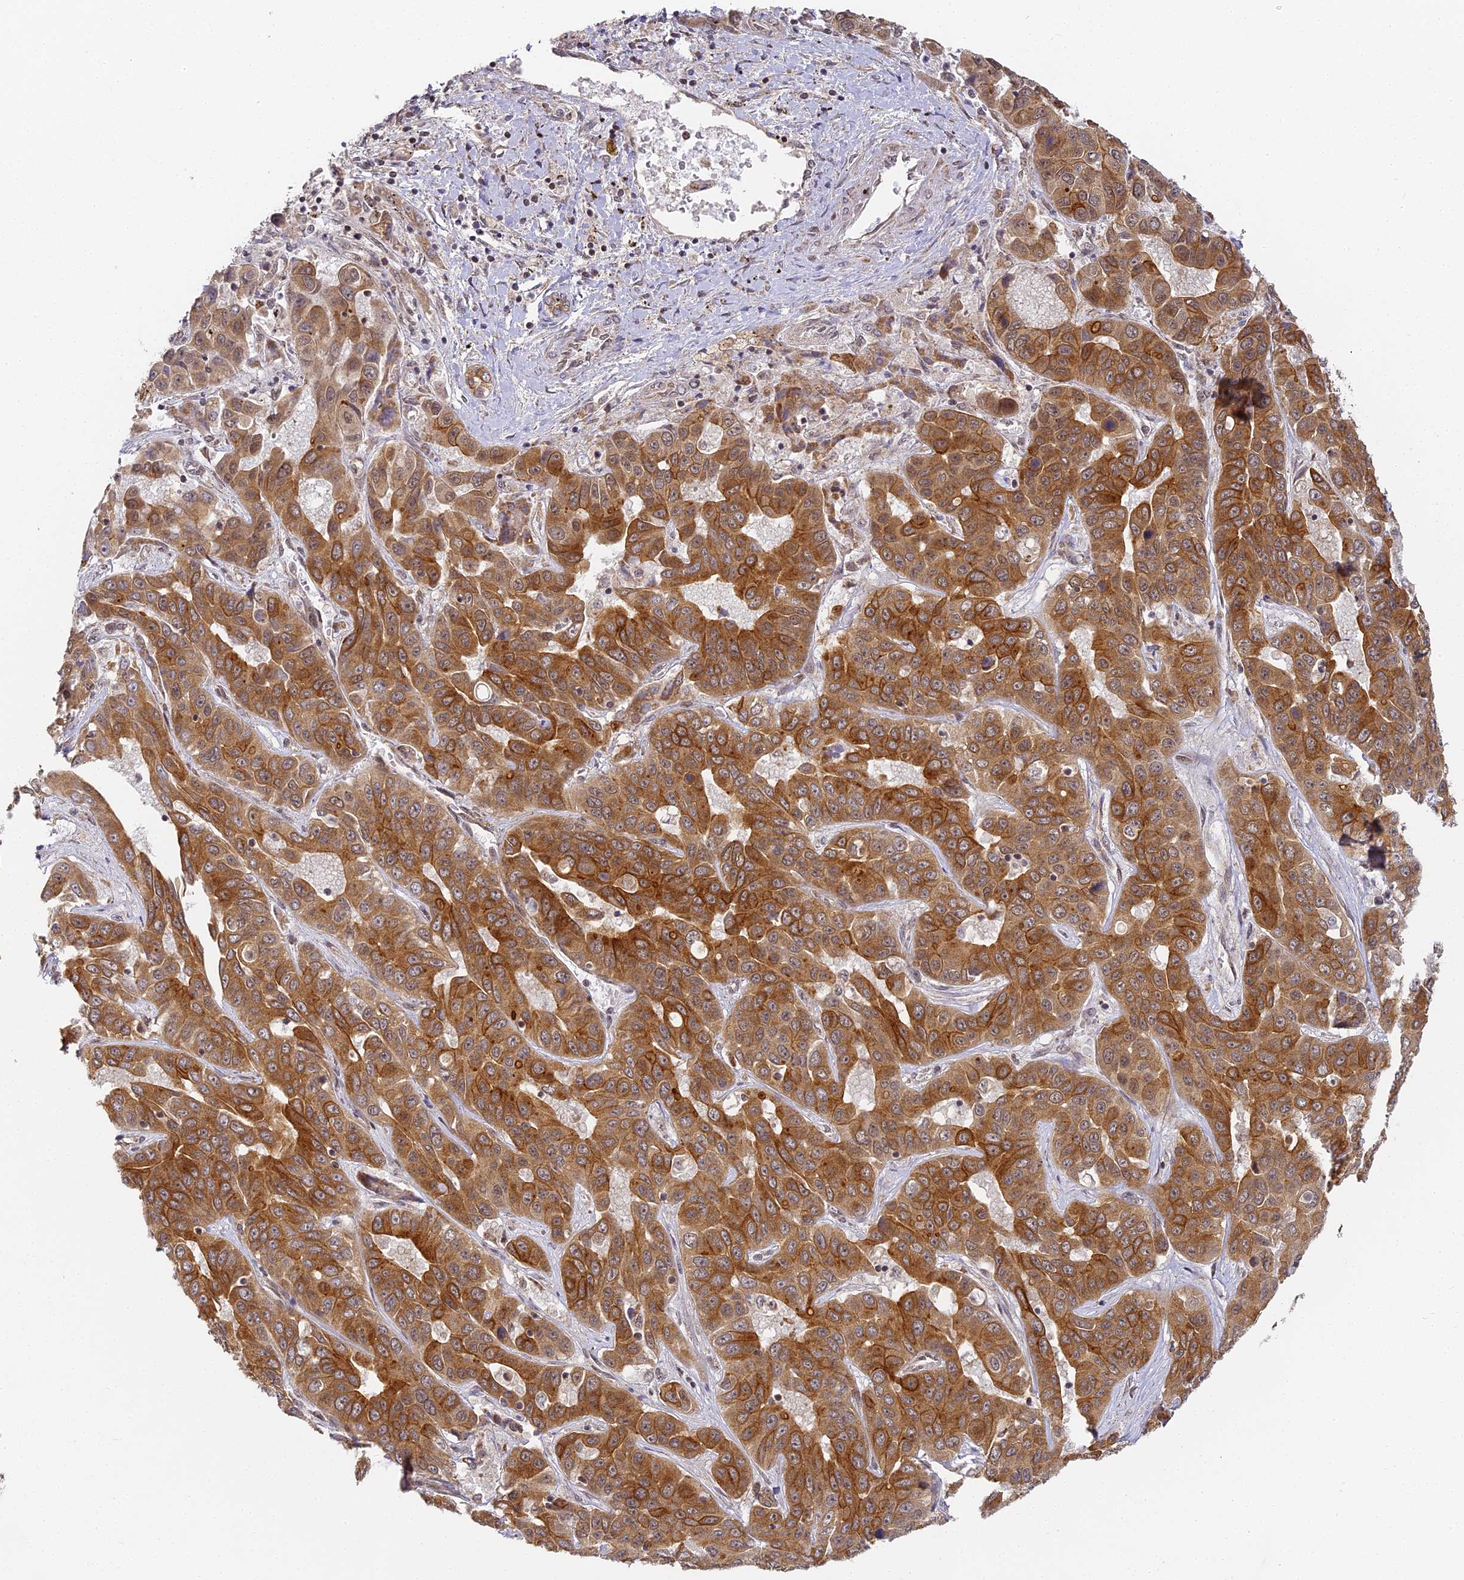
{"staining": {"intensity": "strong", "quantity": ">75%", "location": "cytoplasmic/membranous,nuclear"}, "tissue": "liver cancer", "cell_type": "Tumor cells", "image_type": "cancer", "snomed": [{"axis": "morphology", "description": "Cholangiocarcinoma"}, {"axis": "topography", "description": "Liver"}], "caption": "Liver cholangiocarcinoma stained with DAB (3,3'-diaminobenzidine) immunohistochemistry (IHC) shows high levels of strong cytoplasmic/membranous and nuclear expression in approximately >75% of tumor cells.", "gene": "DNAAF10", "patient": {"sex": "female", "age": 52}}